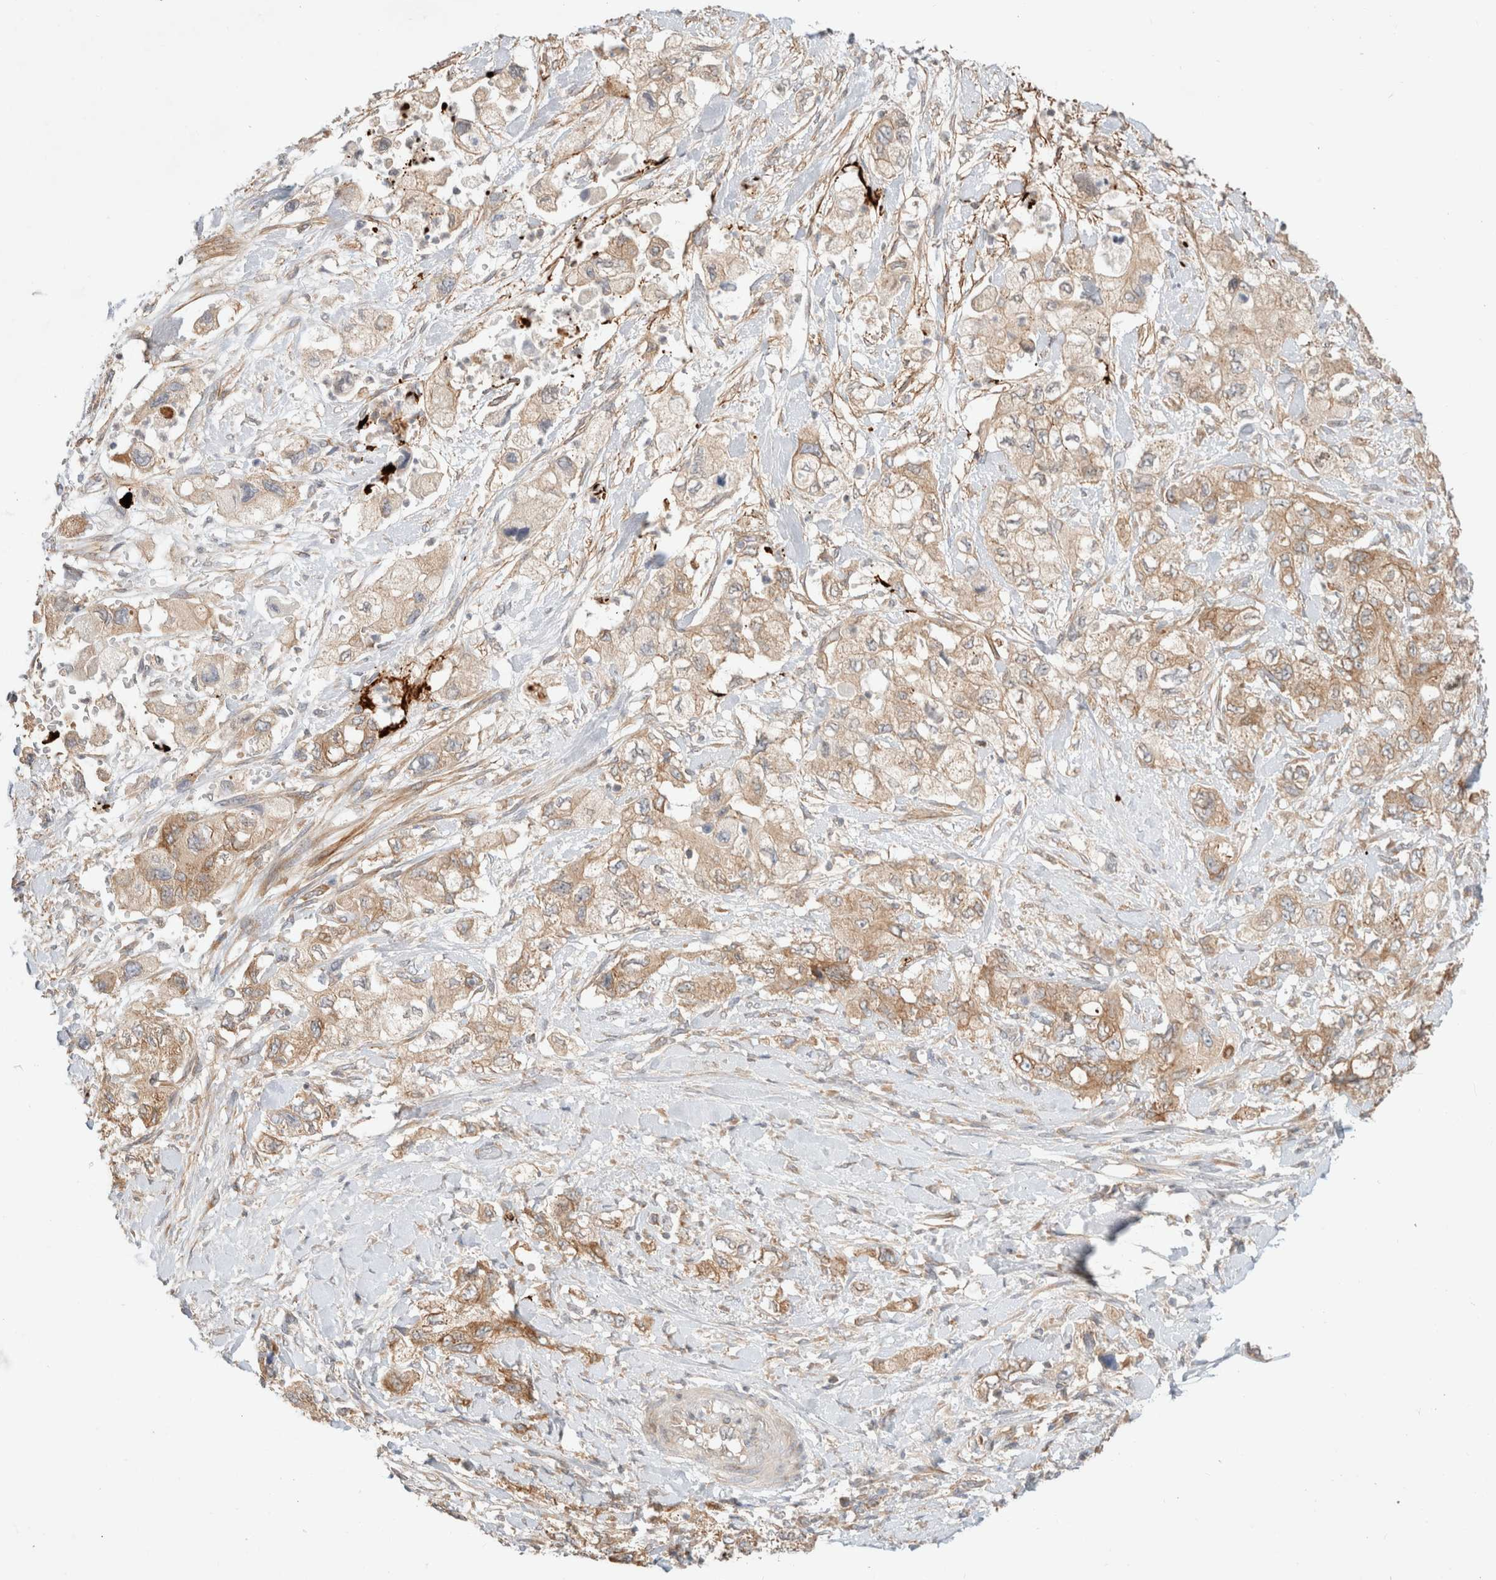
{"staining": {"intensity": "weak", "quantity": ">75%", "location": "cytoplasmic/membranous"}, "tissue": "pancreatic cancer", "cell_type": "Tumor cells", "image_type": "cancer", "snomed": [{"axis": "morphology", "description": "Adenocarcinoma, NOS"}, {"axis": "topography", "description": "Pancreas"}], "caption": "High-magnification brightfield microscopy of pancreatic cancer (adenocarcinoma) stained with DAB (3,3'-diaminobenzidine) (brown) and counterstained with hematoxylin (blue). tumor cells exhibit weak cytoplasmic/membranous staining is present in about>75% of cells.", "gene": "MARK3", "patient": {"sex": "female", "age": 73}}